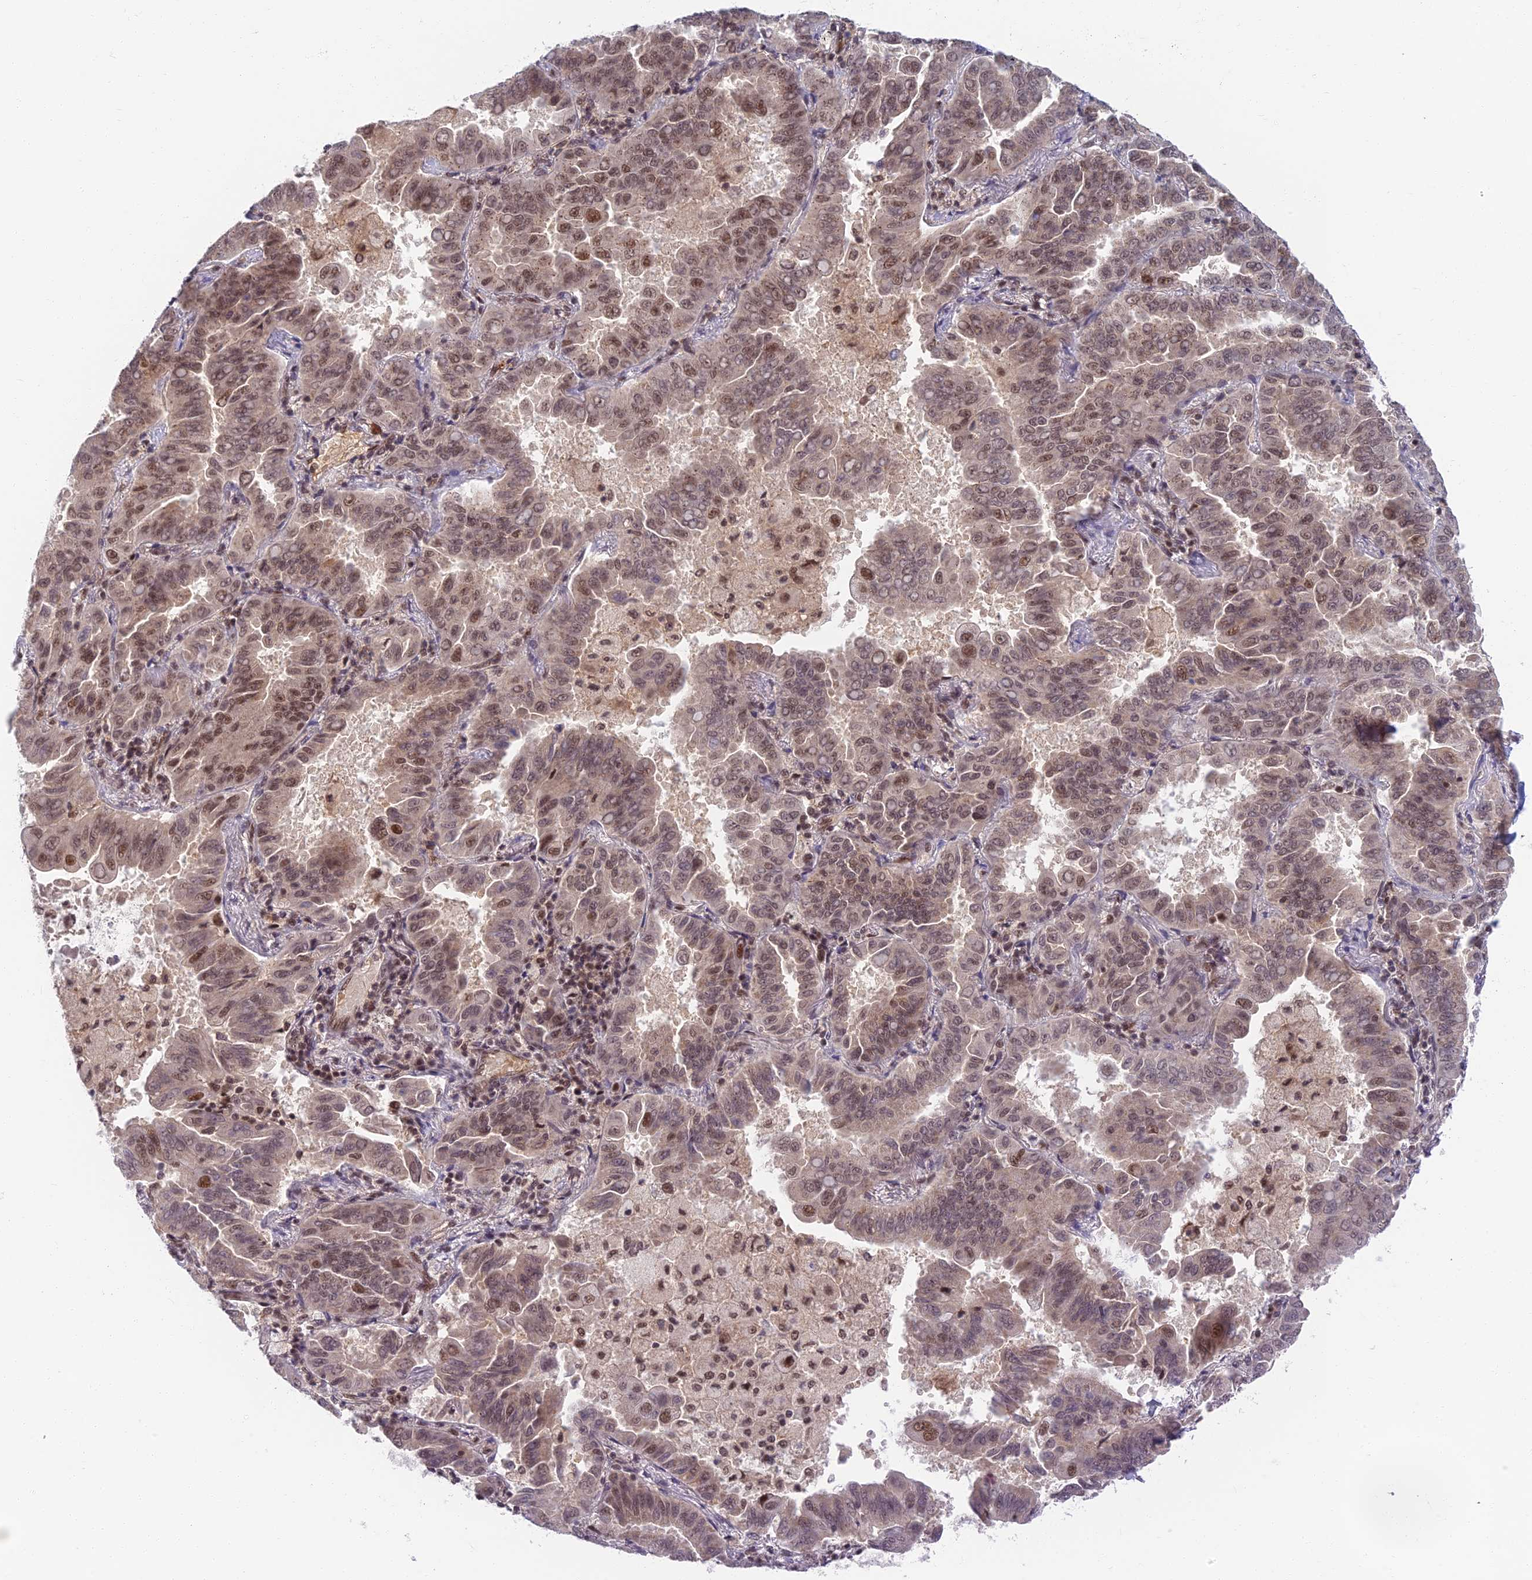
{"staining": {"intensity": "moderate", "quantity": "<25%", "location": "nuclear"}, "tissue": "lung cancer", "cell_type": "Tumor cells", "image_type": "cancer", "snomed": [{"axis": "morphology", "description": "Adenocarcinoma, NOS"}, {"axis": "topography", "description": "Lung"}], "caption": "Immunohistochemical staining of human adenocarcinoma (lung) reveals low levels of moderate nuclear protein expression in about <25% of tumor cells.", "gene": "TCEA2", "patient": {"sex": "male", "age": 64}}